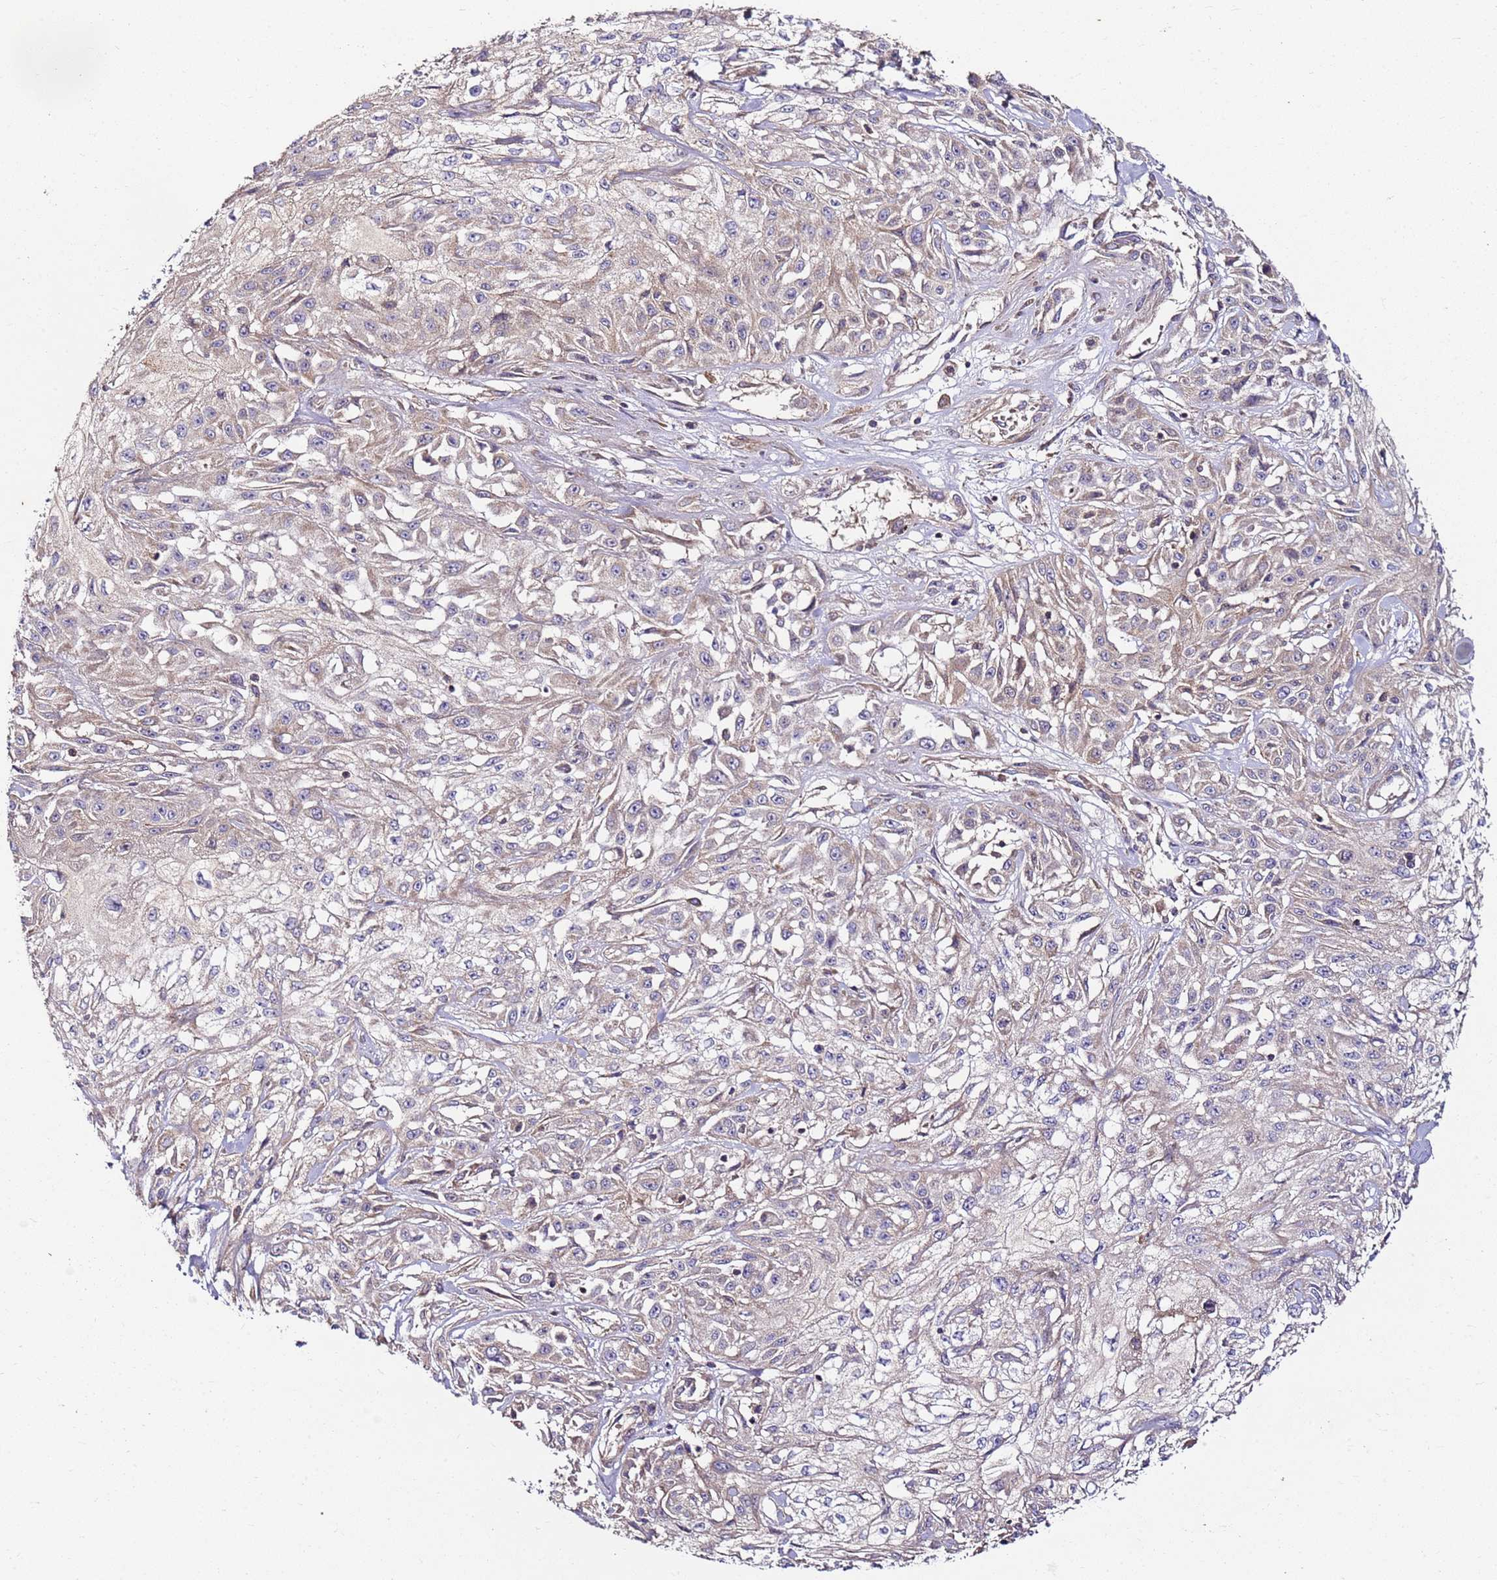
{"staining": {"intensity": "weak", "quantity": "<25%", "location": "cytoplasmic/membranous"}, "tissue": "skin cancer", "cell_type": "Tumor cells", "image_type": "cancer", "snomed": [{"axis": "morphology", "description": "Squamous cell carcinoma, NOS"}, {"axis": "morphology", "description": "Squamous cell carcinoma, metastatic, NOS"}, {"axis": "topography", "description": "Skin"}, {"axis": "topography", "description": "Lymph node"}], "caption": "High power microscopy micrograph of an IHC histopathology image of skin squamous cell carcinoma, revealing no significant expression in tumor cells. Nuclei are stained in blue.", "gene": "KRTAP21-3", "patient": {"sex": "male", "age": 75}}